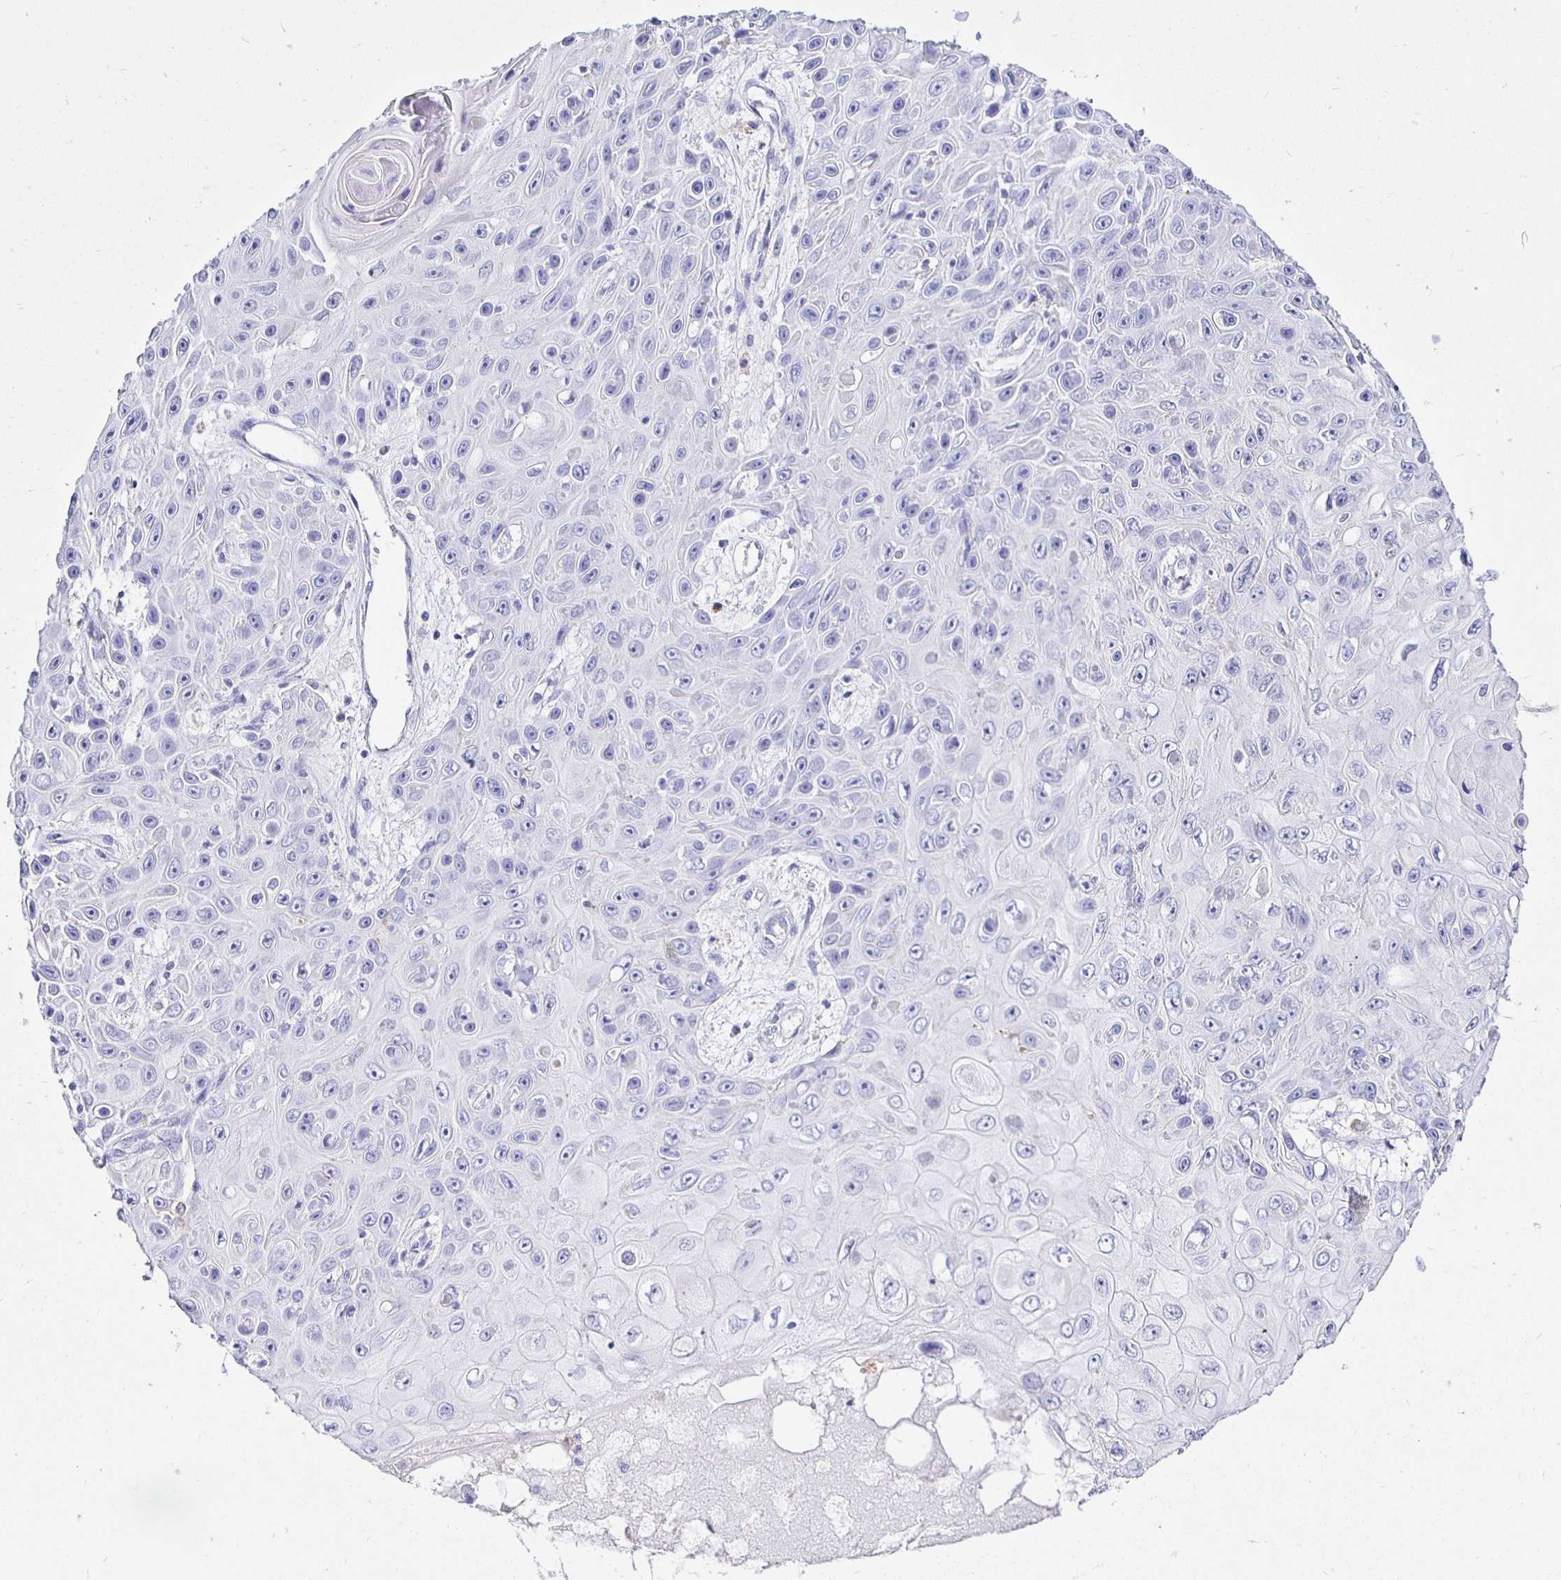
{"staining": {"intensity": "negative", "quantity": "none", "location": "none"}, "tissue": "skin cancer", "cell_type": "Tumor cells", "image_type": "cancer", "snomed": [{"axis": "morphology", "description": "Squamous cell carcinoma, NOS"}, {"axis": "topography", "description": "Skin"}], "caption": "A micrograph of squamous cell carcinoma (skin) stained for a protein shows no brown staining in tumor cells. (DAB immunohistochemistry, high magnification).", "gene": "UMOD", "patient": {"sex": "male", "age": 82}}